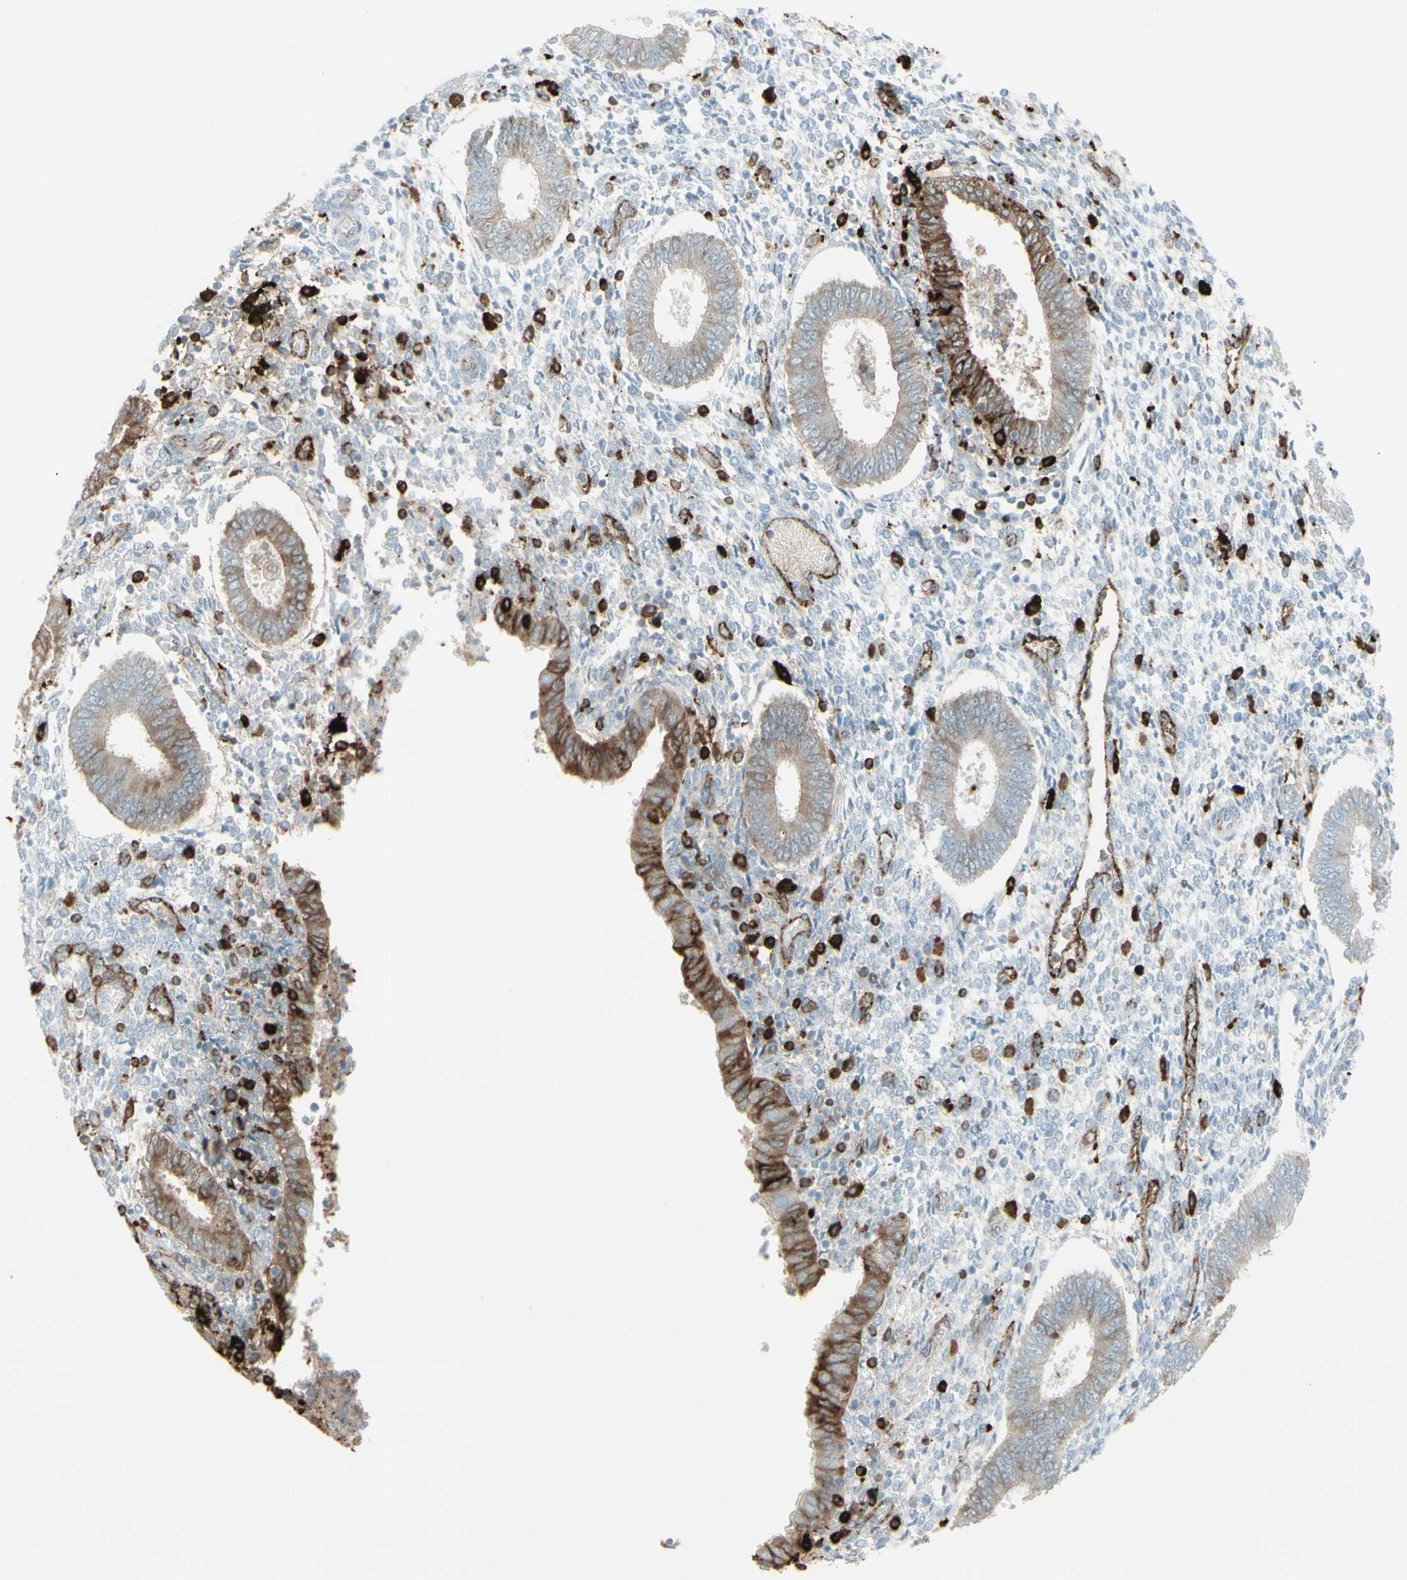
{"staining": {"intensity": "strong", "quantity": "<25%", "location": "cytoplasmic/membranous"}, "tissue": "endometrium", "cell_type": "Cells in endometrial stroma", "image_type": "normal", "snomed": [{"axis": "morphology", "description": "Normal tissue, NOS"}, {"axis": "topography", "description": "Endometrium"}], "caption": "A brown stain highlights strong cytoplasmic/membranous staining of a protein in cells in endometrial stroma of normal endometrium. The staining was performed using DAB (3,3'-diaminobenzidine) to visualize the protein expression in brown, while the nuclei were stained in blue with hematoxylin (Magnification: 20x).", "gene": "HLA", "patient": {"sex": "female", "age": 35}}